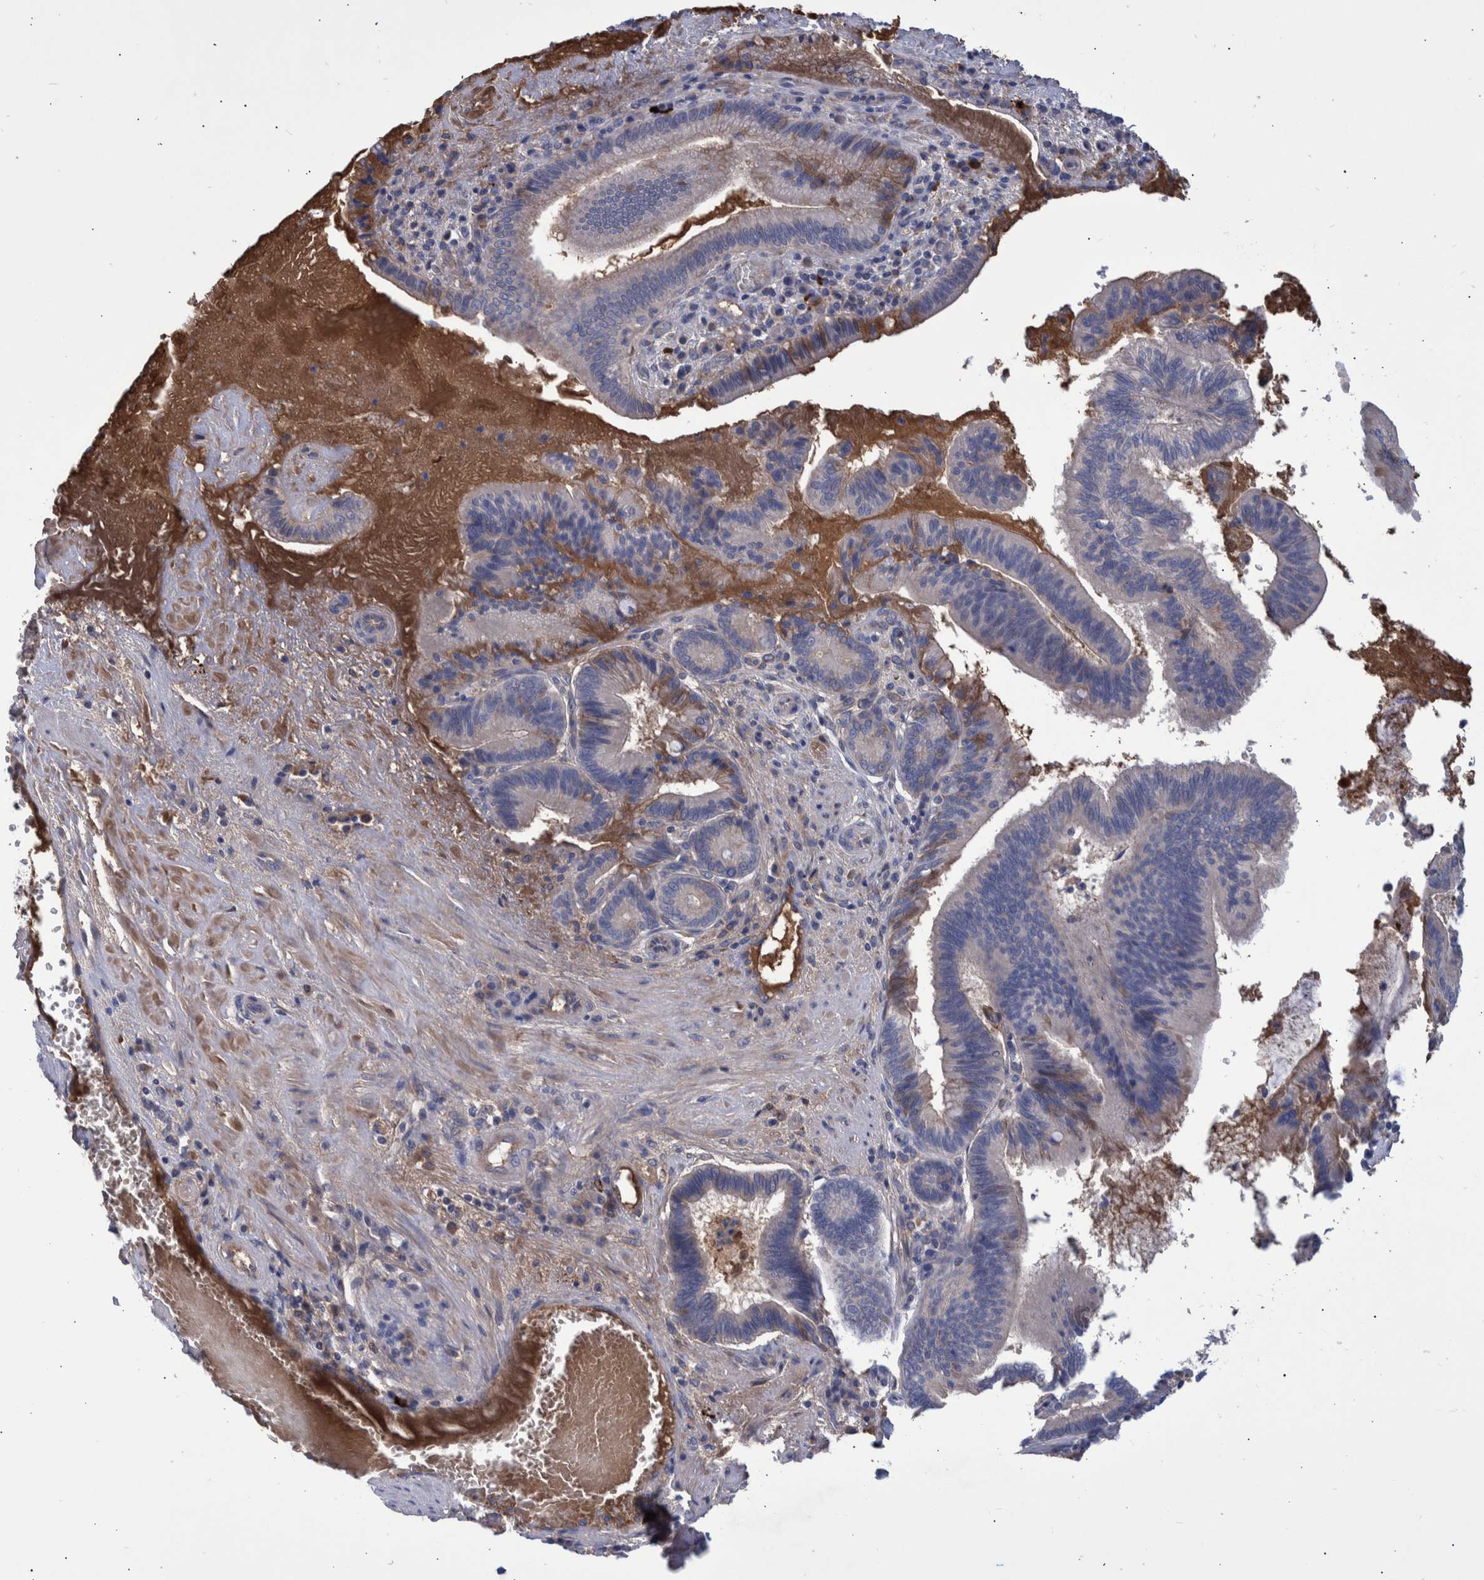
{"staining": {"intensity": "negative", "quantity": "none", "location": "none"}, "tissue": "pancreatic cancer", "cell_type": "Tumor cells", "image_type": "cancer", "snomed": [{"axis": "morphology", "description": "Adenocarcinoma, NOS"}, {"axis": "topography", "description": "Pancreas"}], "caption": "Pancreatic cancer was stained to show a protein in brown. There is no significant positivity in tumor cells.", "gene": "DLL4", "patient": {"sex": "male", "age": 82}}